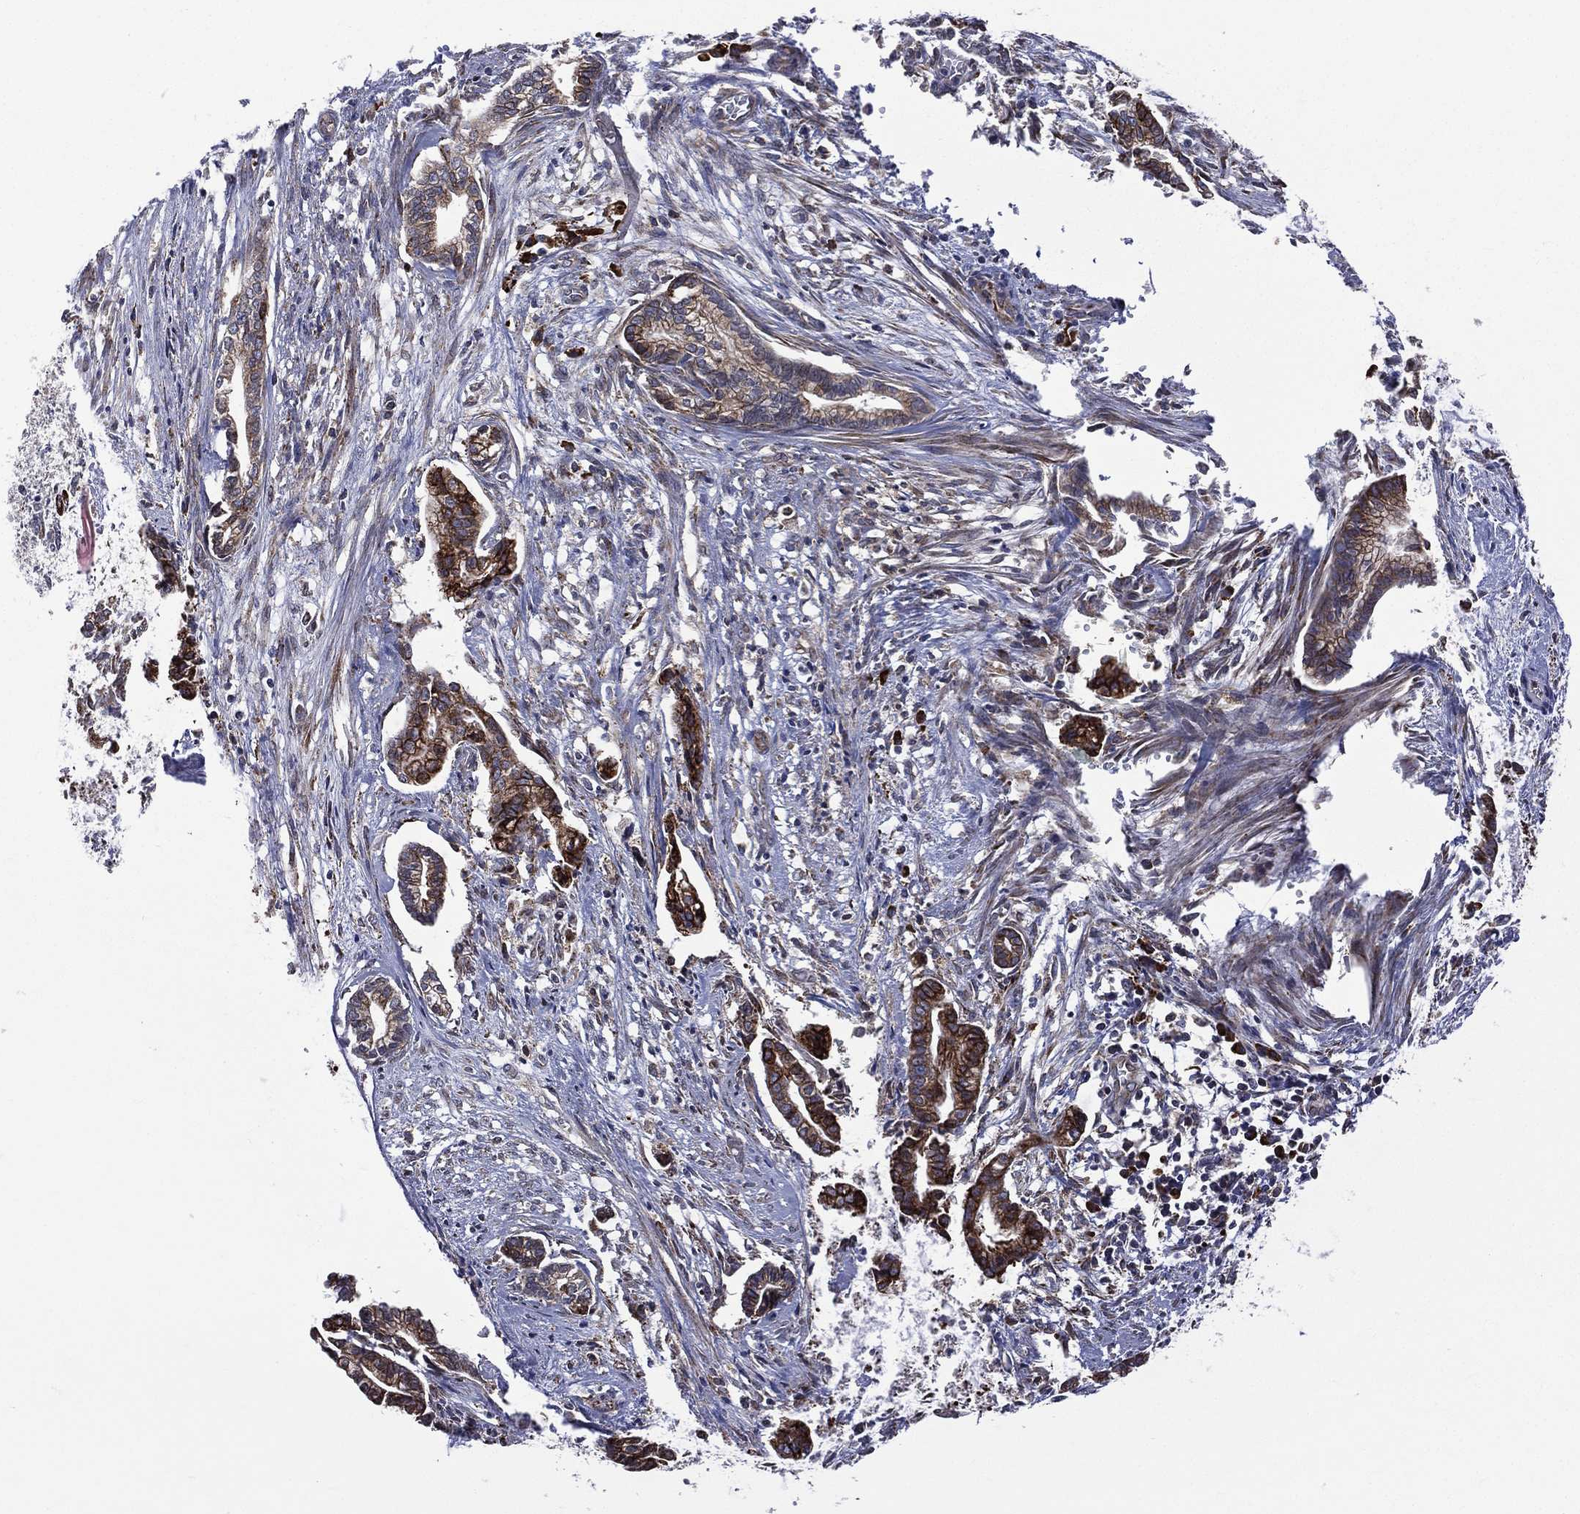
{"staining": {"intensity": "strong", "quantity": ">75%", "location": "cytoplasmic/membranous"}, "tissue": "cervical cancer", "cell_type": "Tumor cells", "image_type": "cancer", "snomed": [{"axis": "morphology", "description": "Adenocarcinoma, NOS"}, {"axis": "topography", "description": "Cervix"}], "caption": "This image exhibits immunohistochemistry staining of cervical cancer (adenocarcinoma), with high strong cytoplasmic/membranous expression in about >75% of tumor cells.", "gene": "C20orf96", "patient": {"sex": "female", "age": 62}}